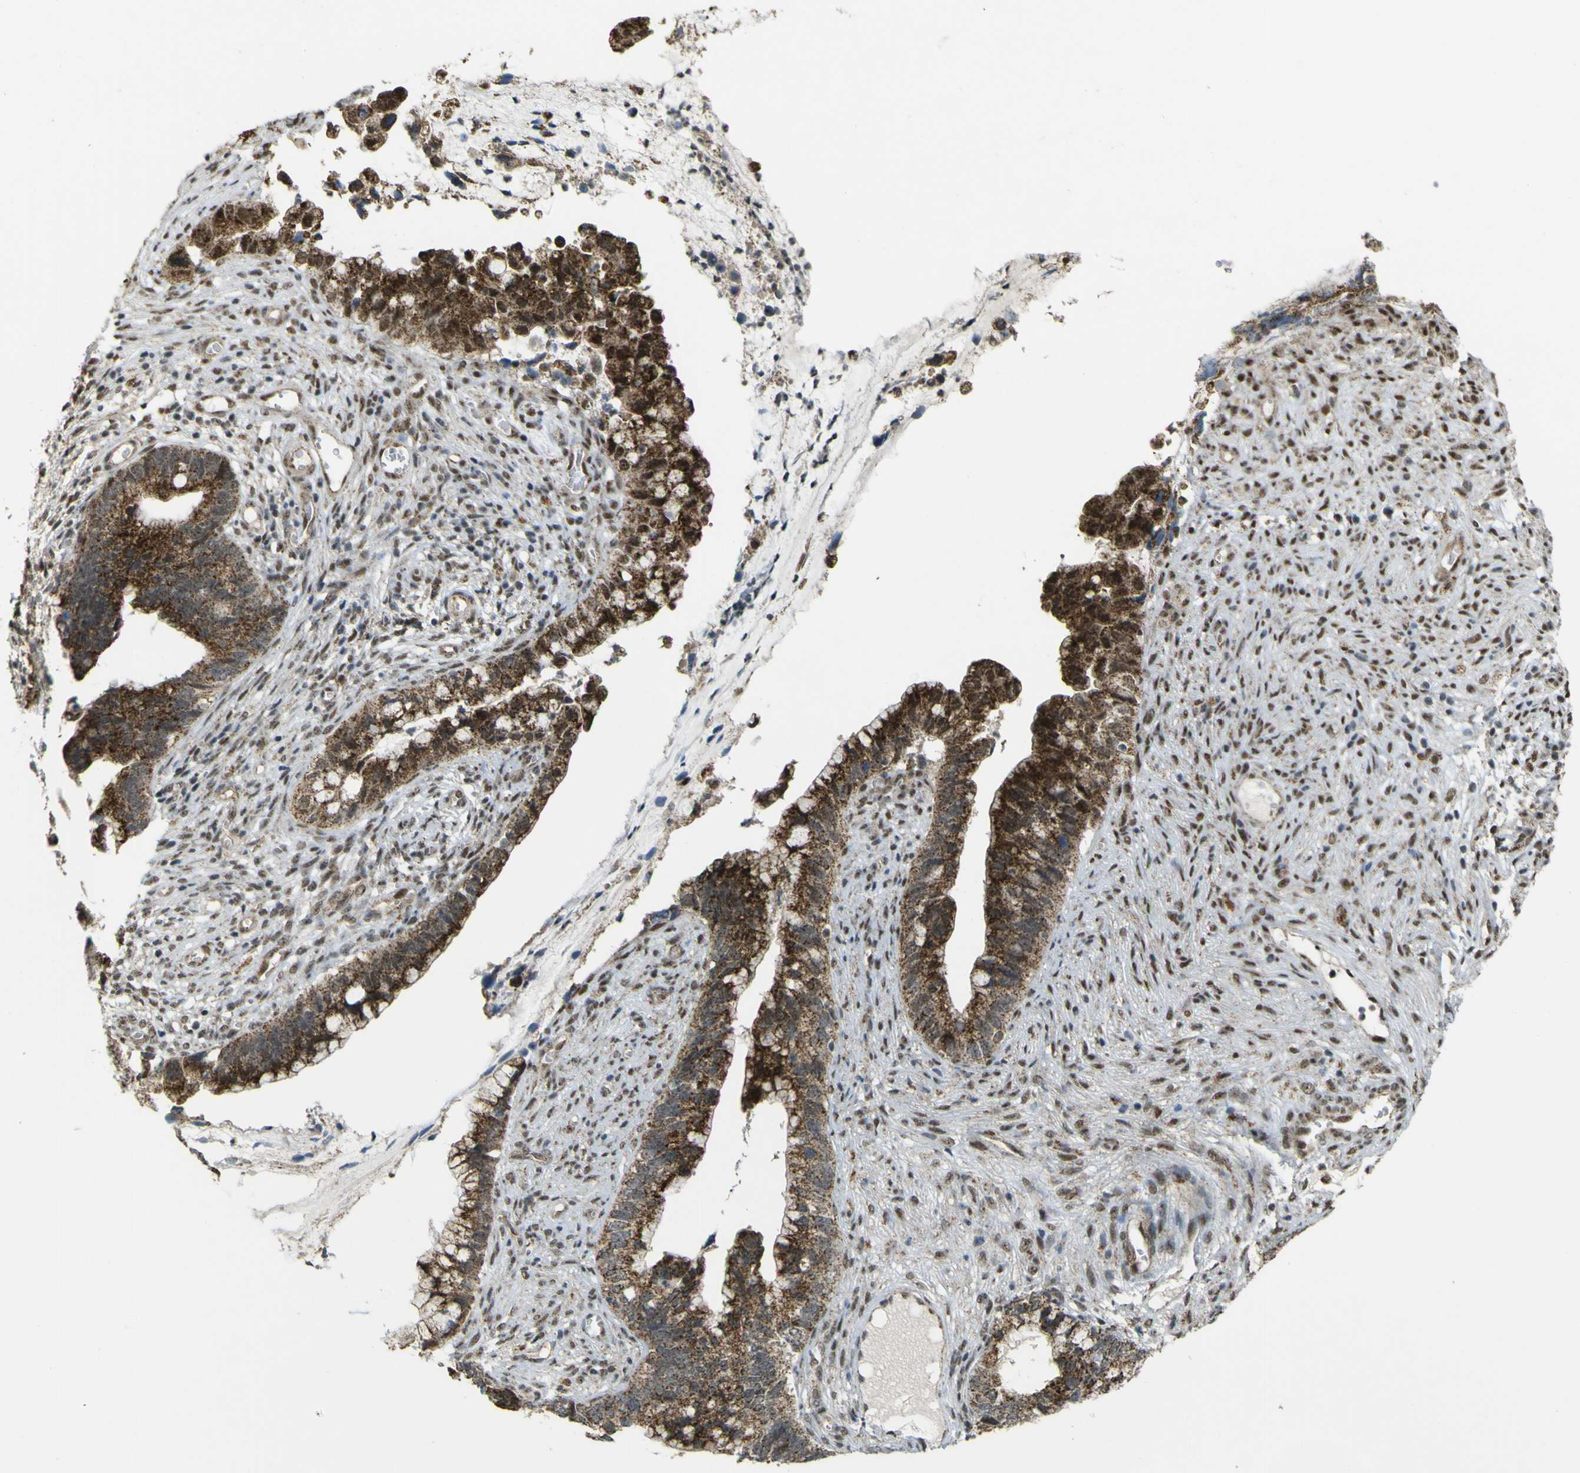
{"staining": {"intensity": "strong", "quantity": ">75%", "location": "cytoplasmic/membranous"}, "tissue": "cervical cancer", "cell_type": "Tumor cells", "image_type": "cancer", "snomed": [{"axis": "morphology", "description": "Adenocarcinoma, NOS"}, {"axis": "topography", "description": "Cervix"}], "caption": "IHC of human cervical cancer shows high levels of strong cytoplasmic/membranous positivity in approximately >75% of tumor cells.", "gene": "ACBD5", "patient": {"sex": "female", "age": 44}}